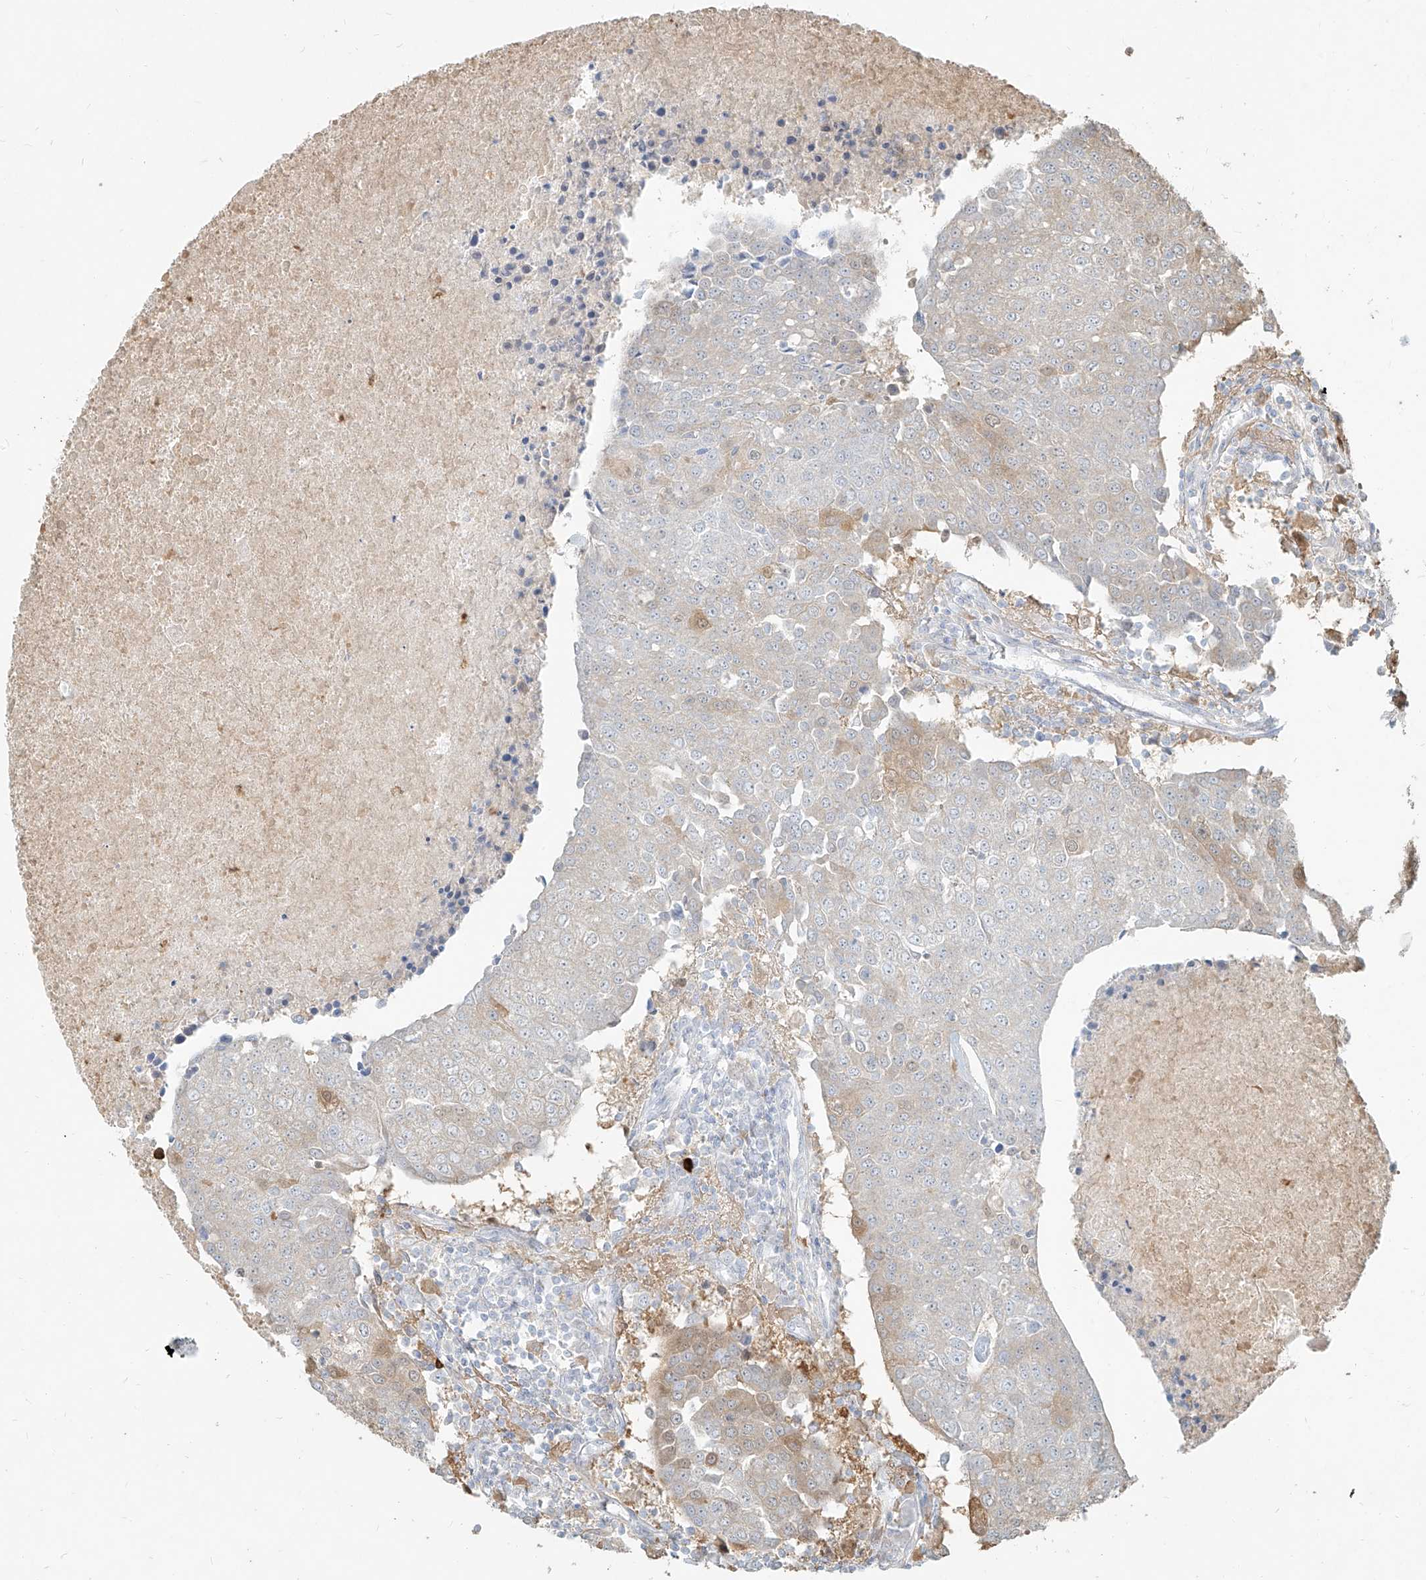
{"staining": {"intensity": "weak", "quantity": "<25%", "location": "cytoplasmic/membranous"}, "tissue": "urothelial cancer", "cell_type": "Tumor cells", "image_type": "cancer", "snomed": [{"axis": "morphology", "description": "Urothelial carcinoma, High grade"}, {"axis": "topography", "description": "Urinary bladder"}], "caption": "Human urothelial cancer stained for a protein using IHC exhibits no expression in tumor cells.", "gene": "PGD", "patient": {"sex": "female", "age": 85}}